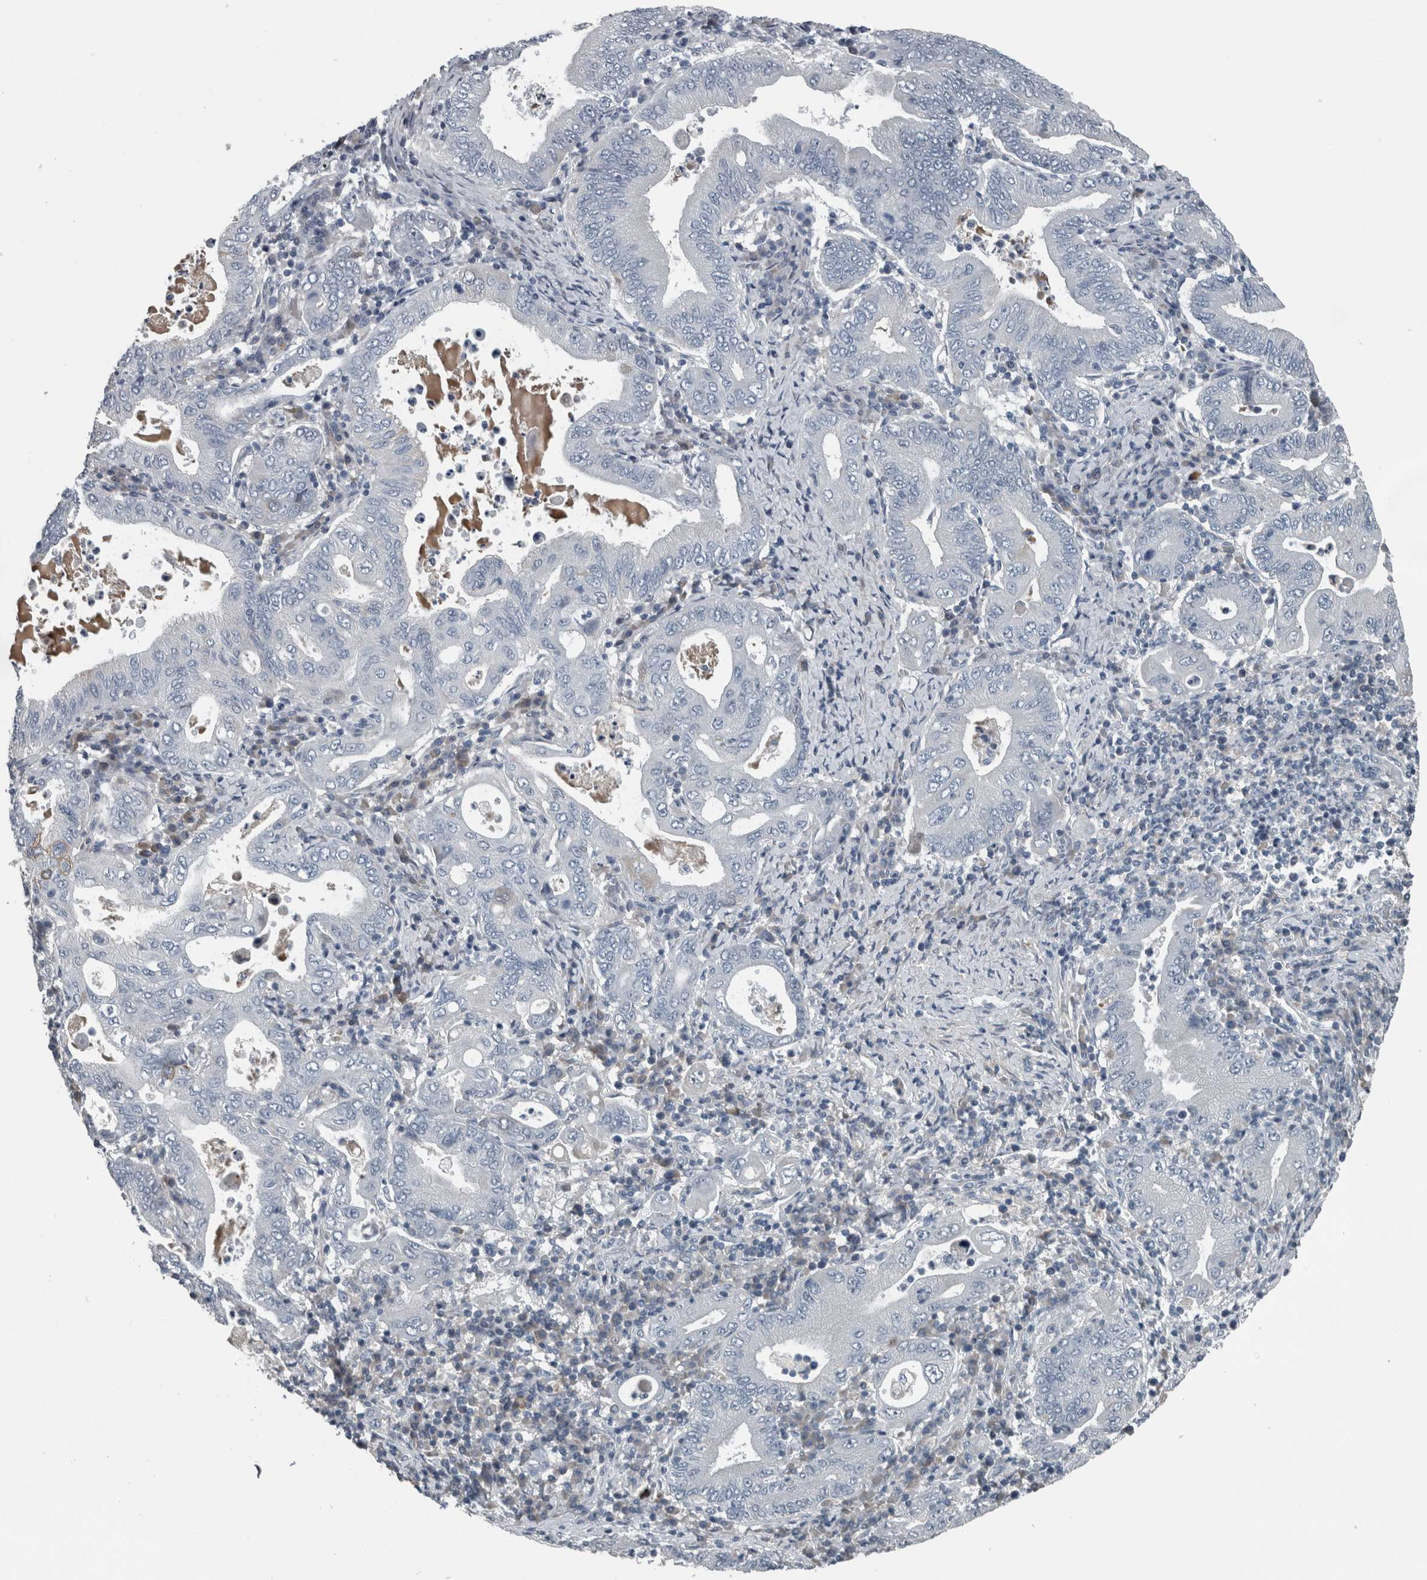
{"staining": {"intensity": "strong", "quantity": "<25%", "location": "cytoplasmic/membranous"}, "tissue": "stomach cancer", "cell_type": "Tumor cells", "image_type": "cancer", "snomed": [{"axis": "morphology", "description": "Normal tissue, NOS"}, {"axis": "morphology", "description": "Adenocarcinoma, NOS"}, {"axis": "topography", "description": "Esophagus"}, {"axis": "topography", "description": "Stomach, upper"}, {"axis": "topography", "description": "Peripheral nerve tissue"}], "caption": "Immunohistochemical staining of human stomach cancer reveals medium levels of strong cytoplasmic/membranous protein expression in approximately <25% of tumor cells.", "gene": "KRT20", "patient": {"sex": "male", "age": 62}}